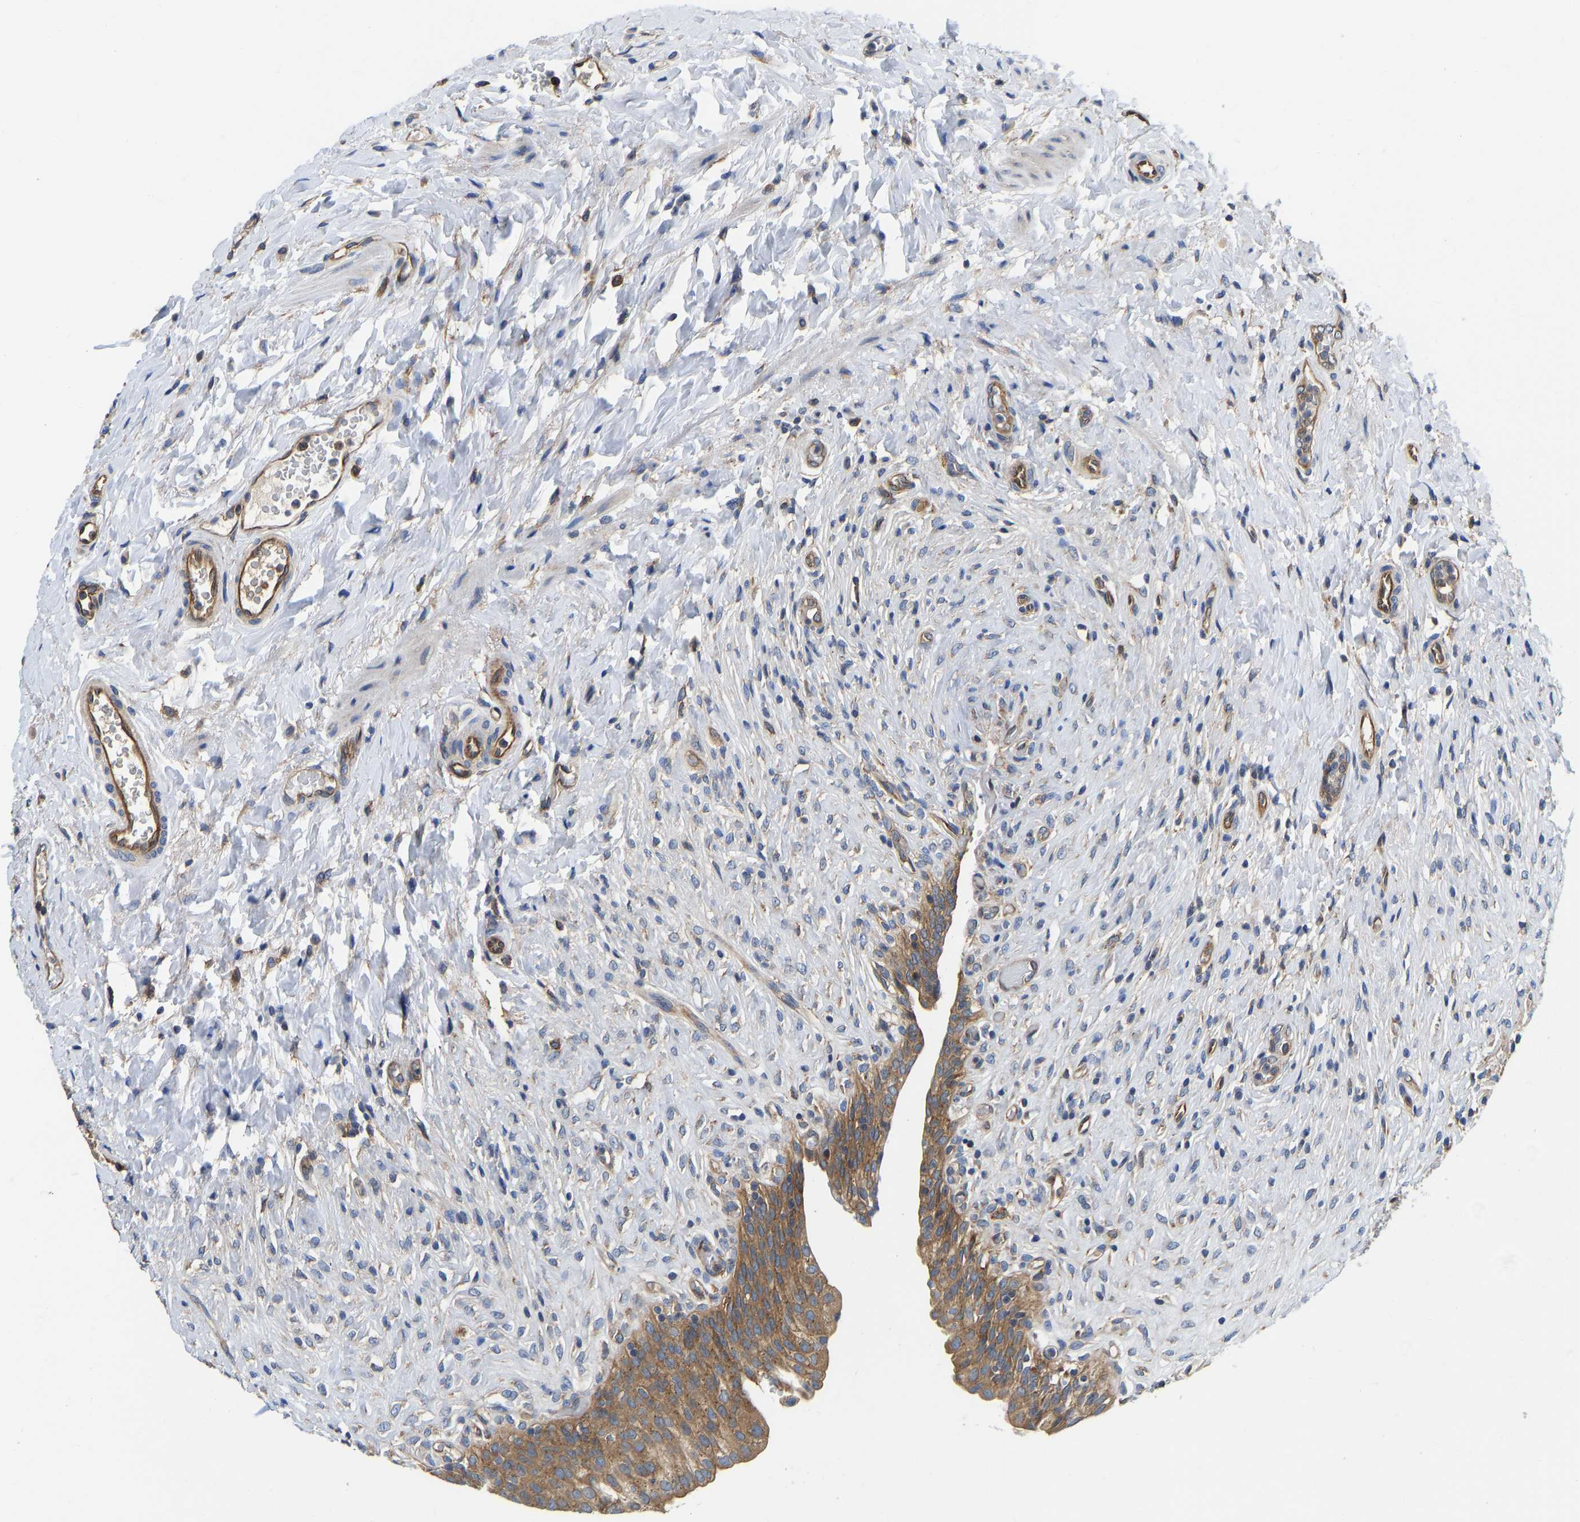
{"staining": {"intensity": "moderate", "quantity": ">75%", "location": "cytoplasmic/membranous"}, "tissue": "urinary bladder", "cell_type": "Urothelial cells", "image_type": "normal", "snomed": [{"axis": "morphology", "description": "Urothelial carcinoma, High grade"}, {"axis": "topography", "description": "Urinary bladder"}], "caption": "This is a photomicrograph of immunohistochemistry (IHC) staining of unremarkable urinary bladder, which shows moderate positivity in the cytoplasmic/membranous of urothelial cells.", "gene": "FLNB", "patient": {"sex": "male", "age": 46}}